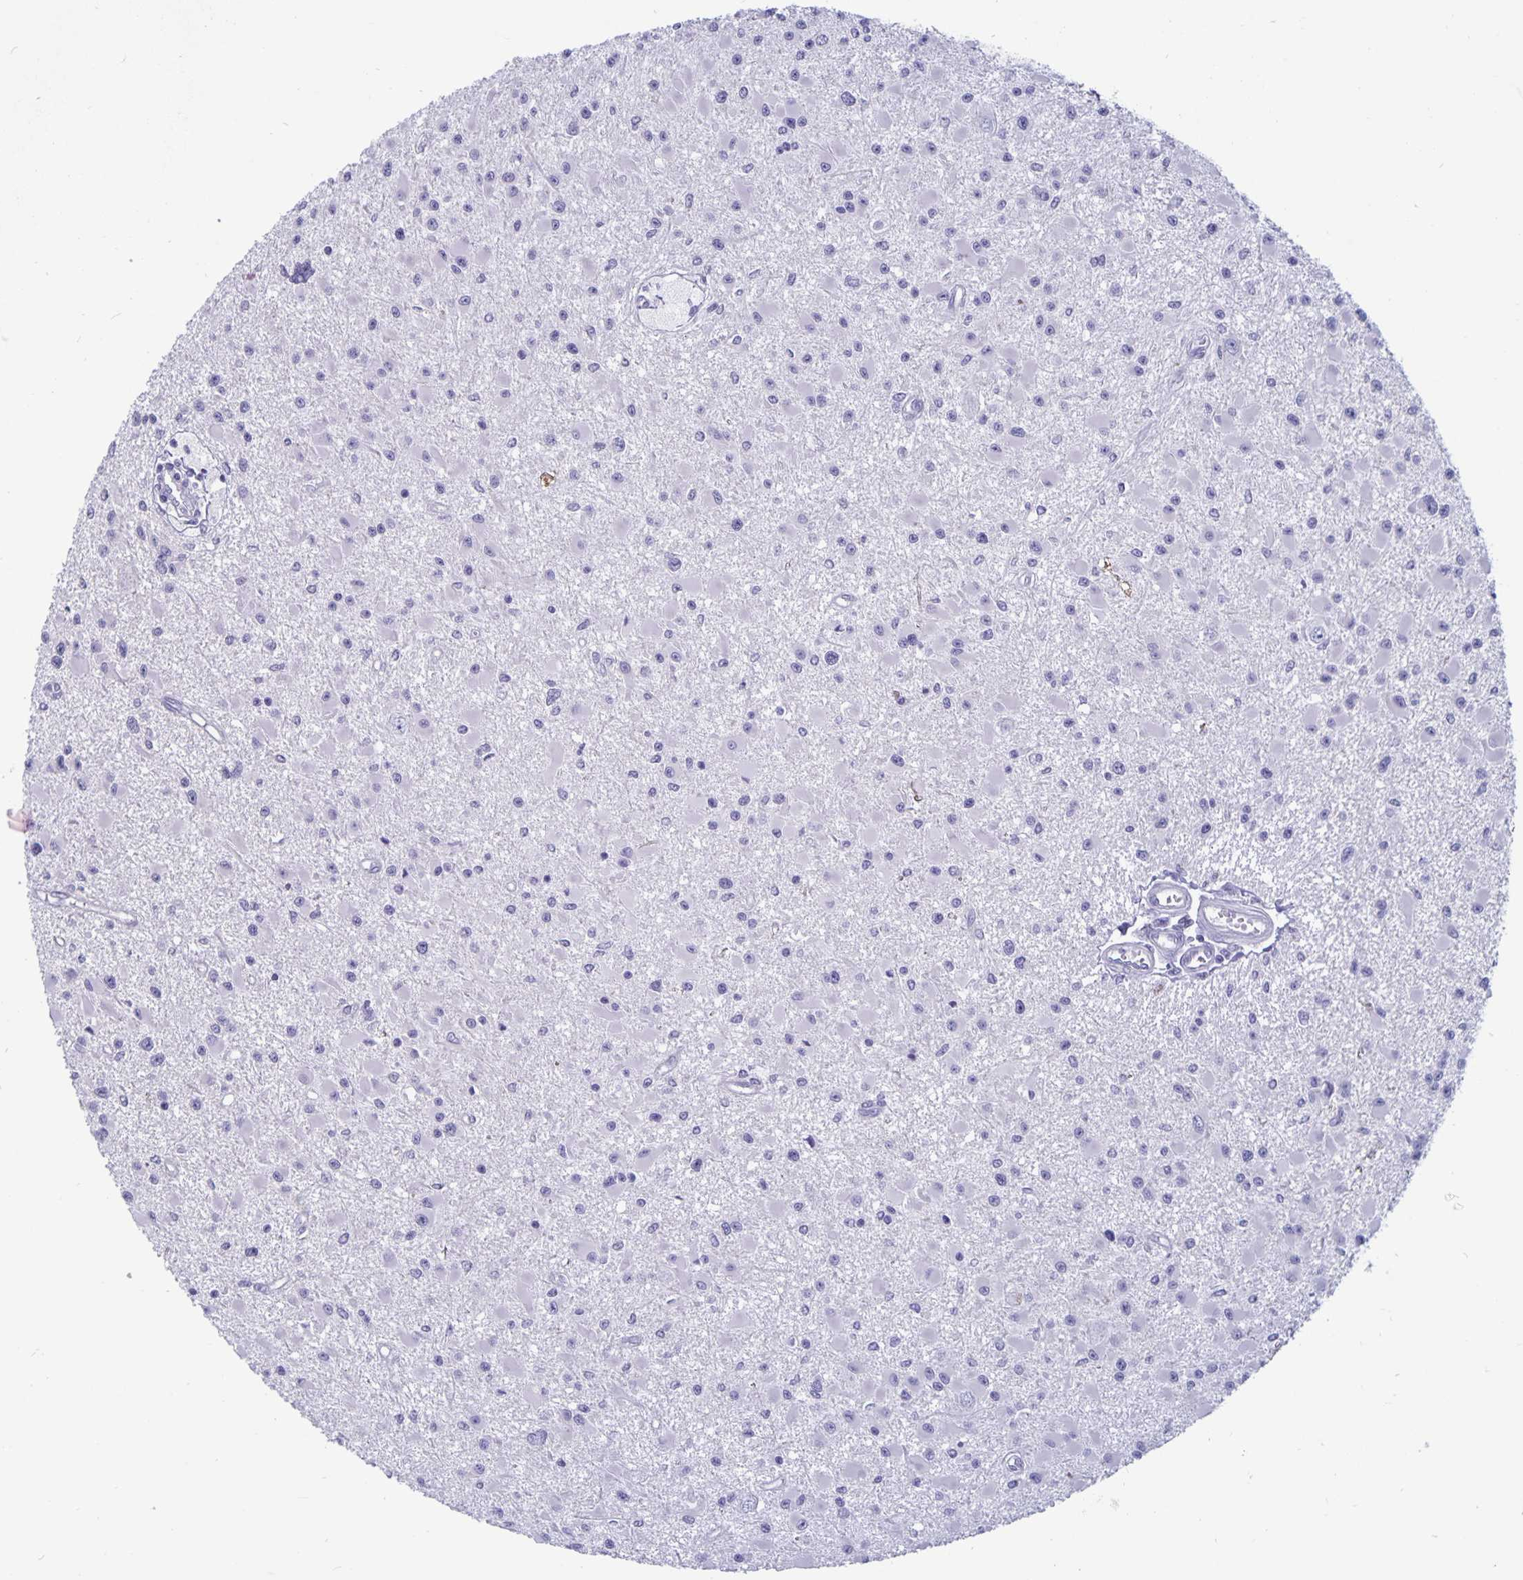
{"staining": {"intensity": "negative", "quantity": "none", "location": "none"}, "tissue": "glioma", "cell_type": "Tumor cells", "image_type": "cancer", "snomed": [{"axis": "morphology", "description": "Glioma, malignant, High grade"}, {"axis": "topography", "description": "Brain"}], "caption": "Tumor cells show no significant positivity in malignant glioma (high-grade). The staining is performed using DAB (3,3'-diaminobenzidine) brown chromogen with nuclei counter-stained in using hematoxylin.", "gene": "PLCB3", "patient": {"sex": "male", "age": 54}}